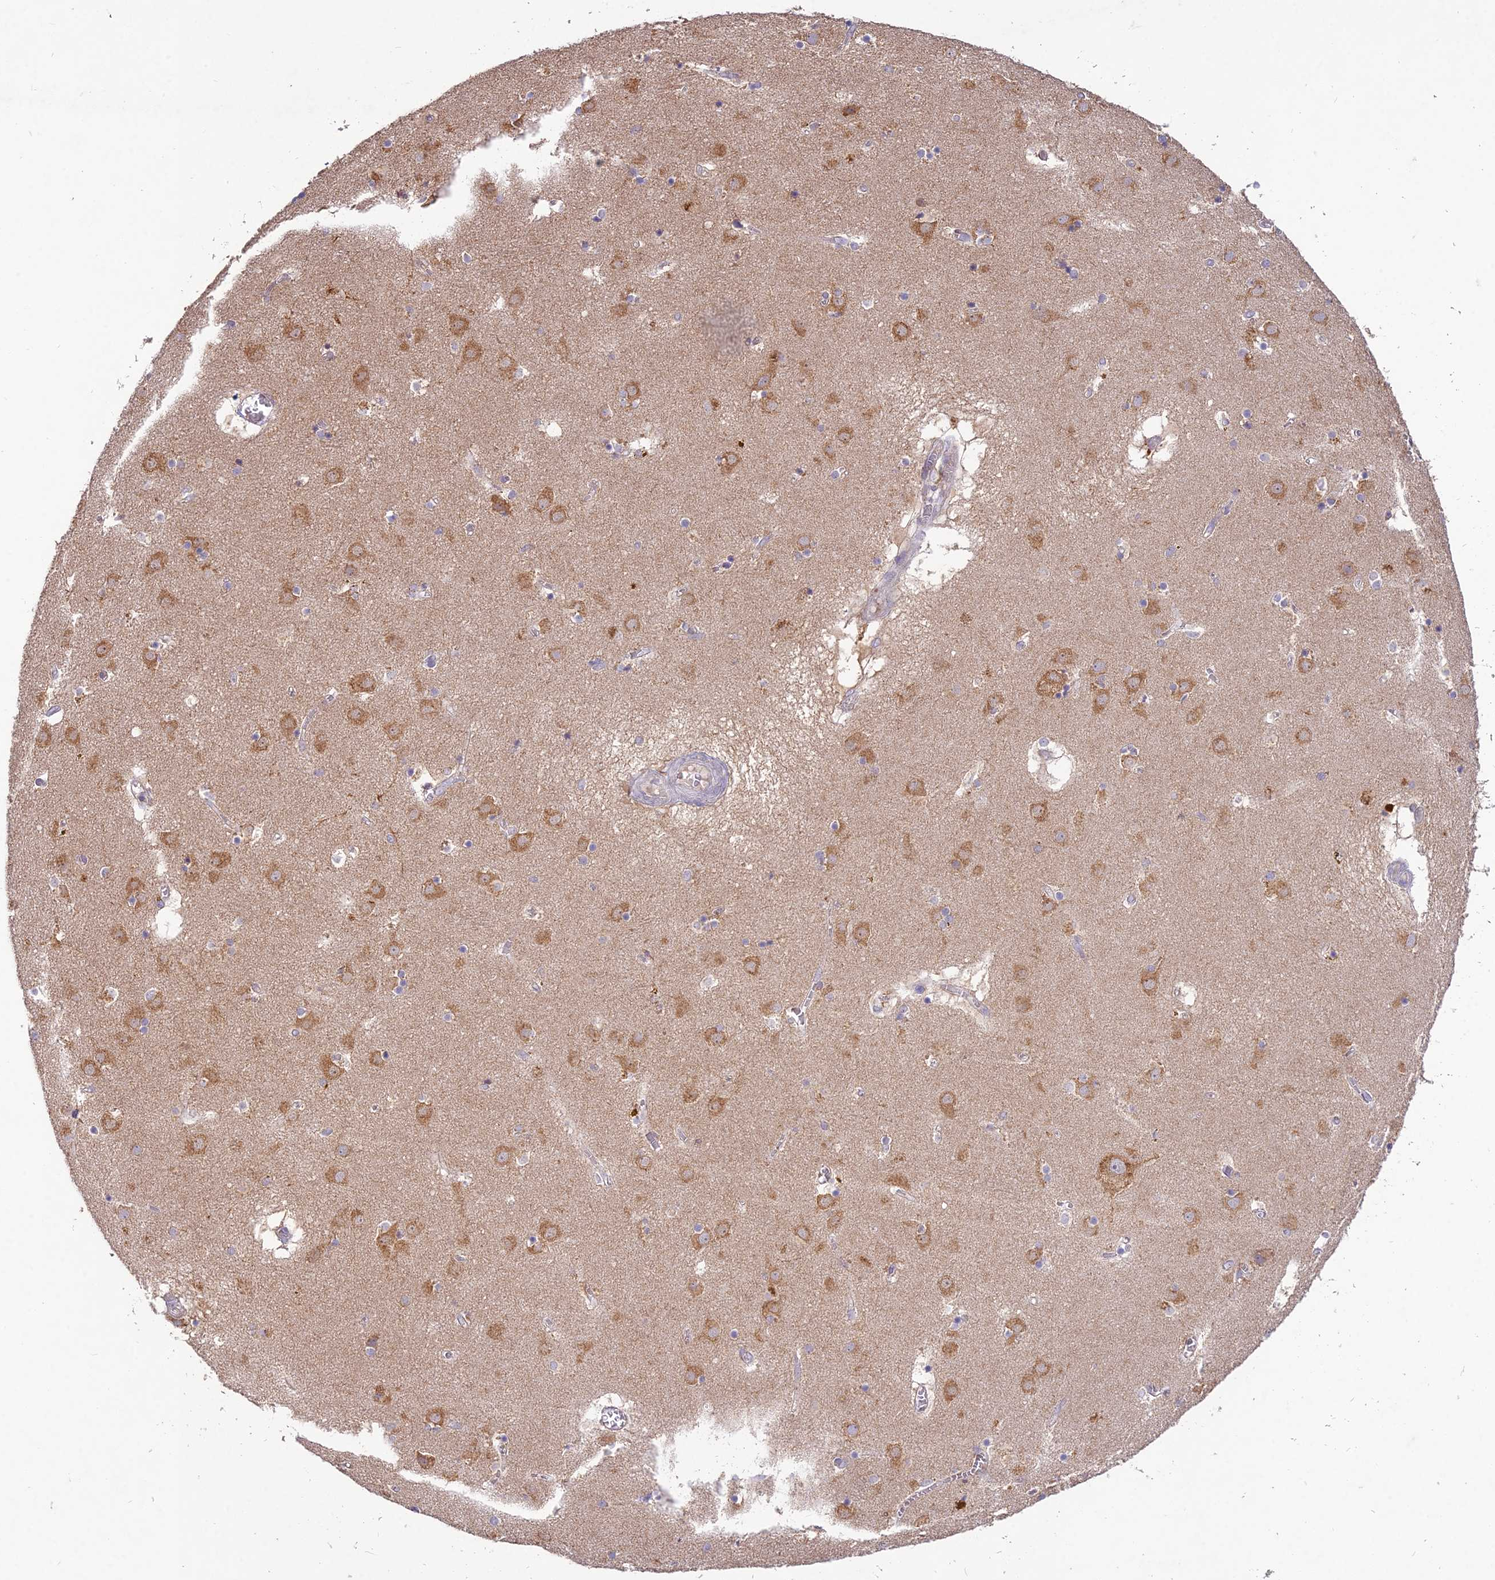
{"staining": {"intensity": "negative", "quantity": "none", "location": "none"}, "tissue": "caudate", "cell_type": "Glial cells", "image_type": "normal", "snomed": [{"axis": "morphology", "description": "Normal tissue, NOS"}, {"axis": "topography", "description": "Lateral ventricle wall"}], "caption": "High magnification brightfield microscopy of normal caudate stained with DAB (brown) and counterstained with hematoxylin (blue): glial cells show no significant positivity. (Stains: DAB immunohistochemistry (IHC) with hematoxylin counter stain, Microscopy: brightfield microscopy at high magnification).", "gene": "NXNL2", "patient": {"sex": "male", "age": 70}}